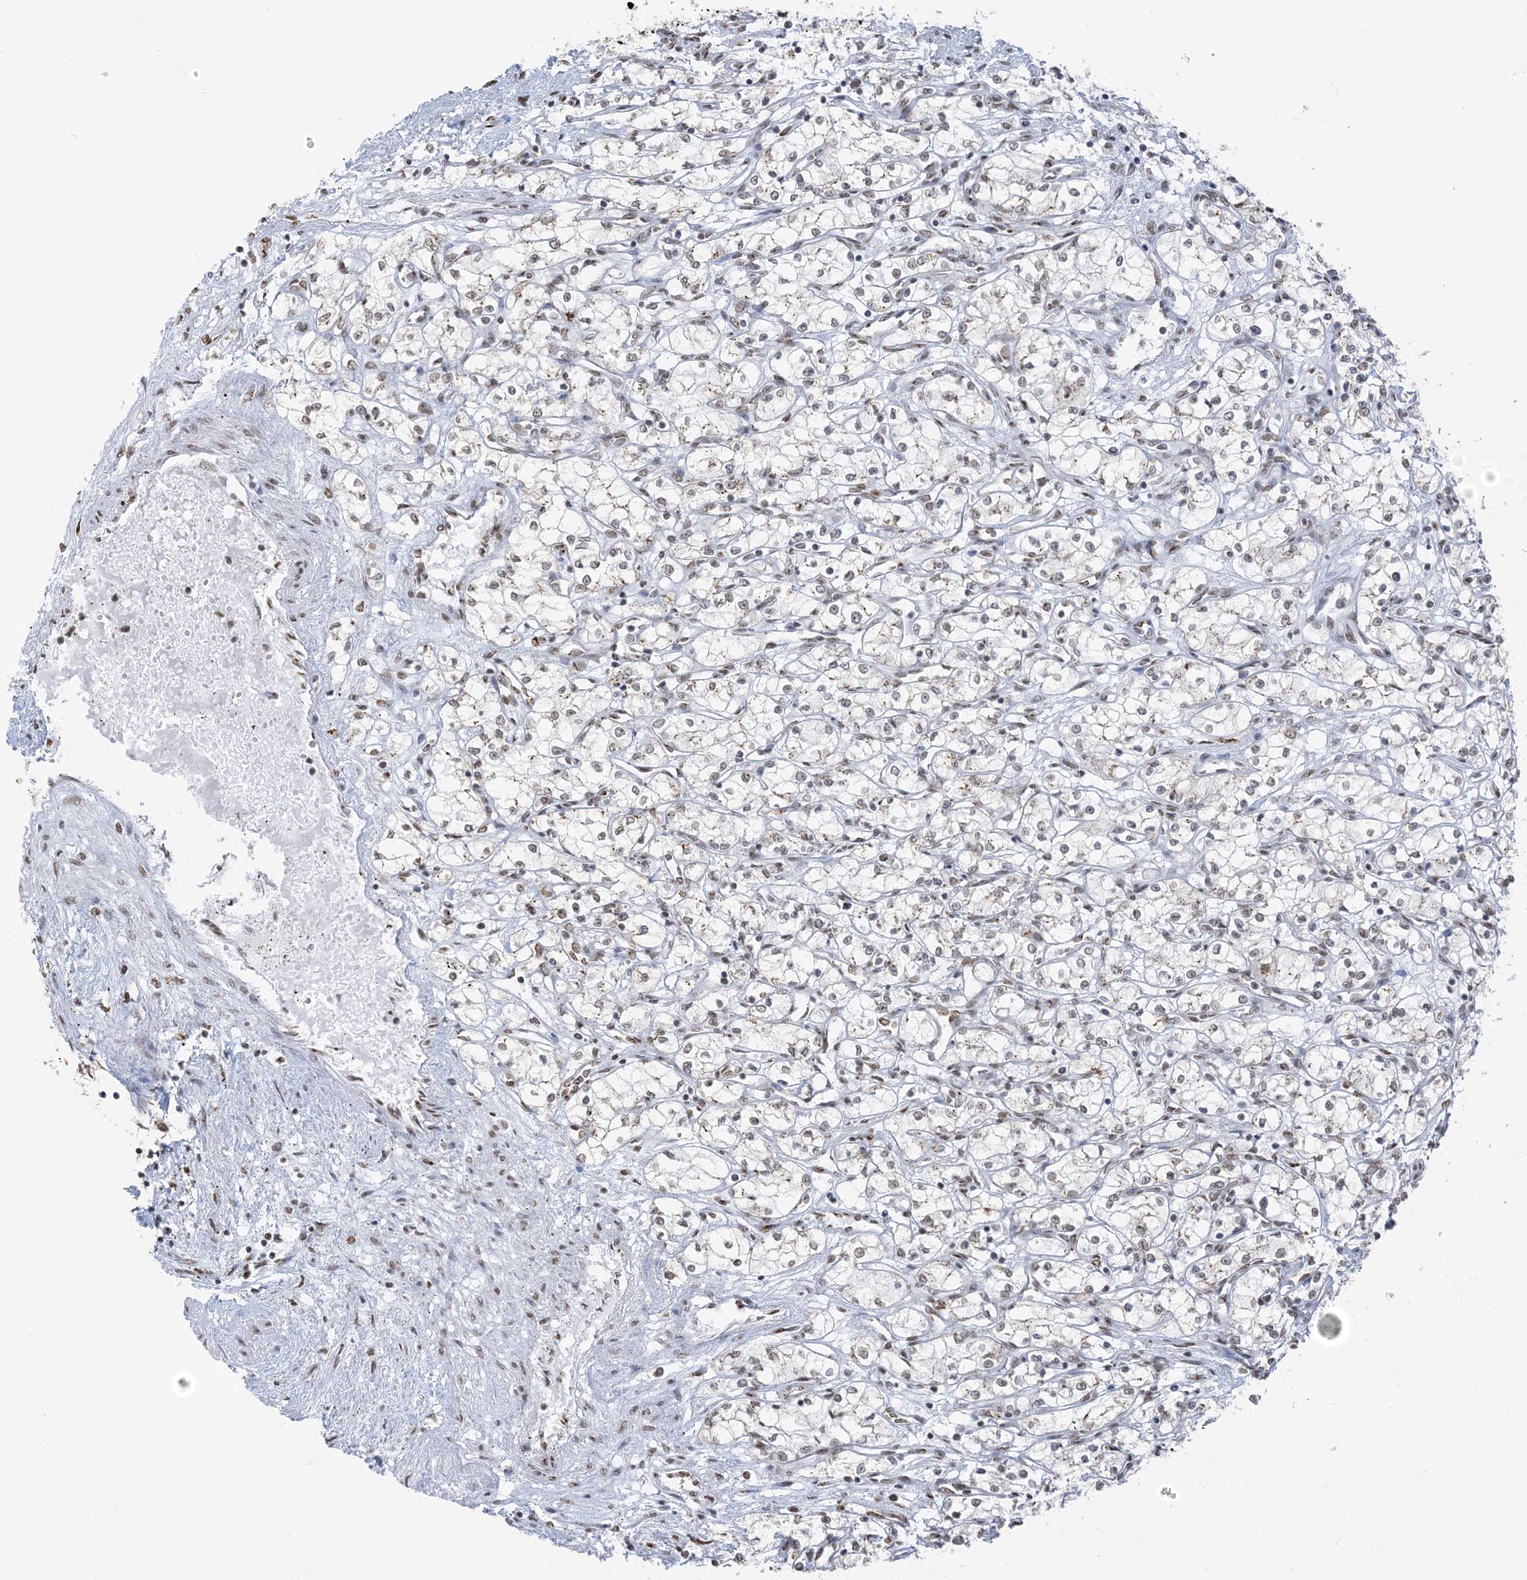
{"staining": {"intensity": "weak", "quantity": "25%-75%", "location": "cytoplasmic/membranous,nuclear"}, "tissue": "renal cancer", "cell_type": "Tumor cells", "image_type": "cancer", "snomed": [{"axis": "morphology", "description": "Adenocarcinoma, NOS"}, {"axis": "topography", "description": "Kidney"}], "caption": "A micrograph showing weak cytoplasmic/membranous and nuclear expression in approximately 25%-75% of tumor cells in renal cancer, as visualized by brown immunohistochemical staining.", "gene": "GPR107", "patient": {"sex": "male", "age": 59}}